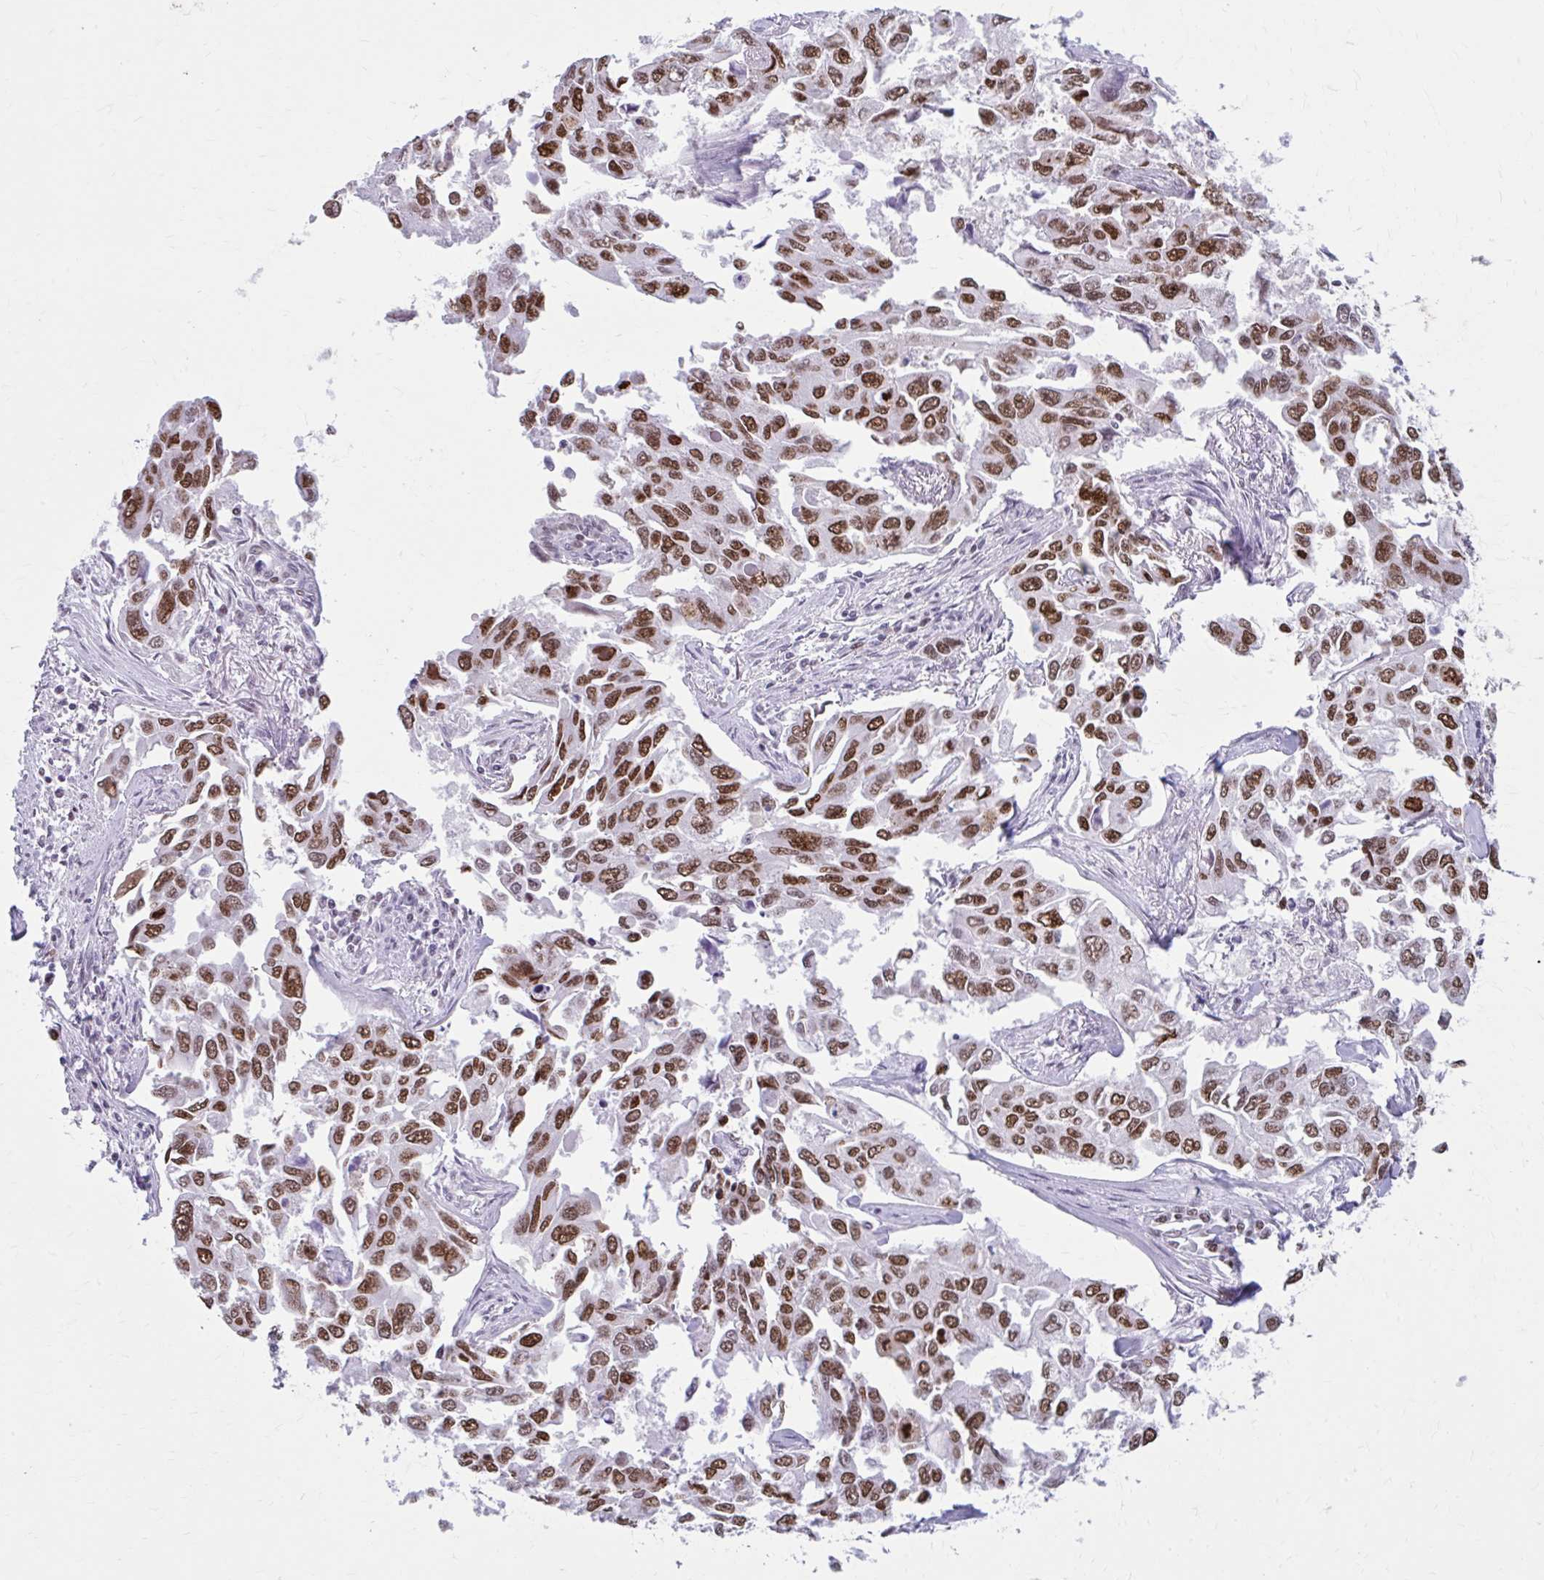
{"staining": {"intensity": "moderate", "quantity": ">75%", "location": "nuclear"}, "tissue": "lung cancer", "cell_type": "Tumor cells", "image_type": "cancer", "snomed": [{"axis": "morphology", "description": "Adenocarcinoma, NOS"}, {"axis": "topography", "description": "Lung"}], "caption": "This histopathology image exhibits IHC staining of adenocarcinoma (lung), with medium moderate nuclear staining in about >75% of tumor cells.", "gene": "PABIR1", "patient": {"sex": "male", "age": 64}}